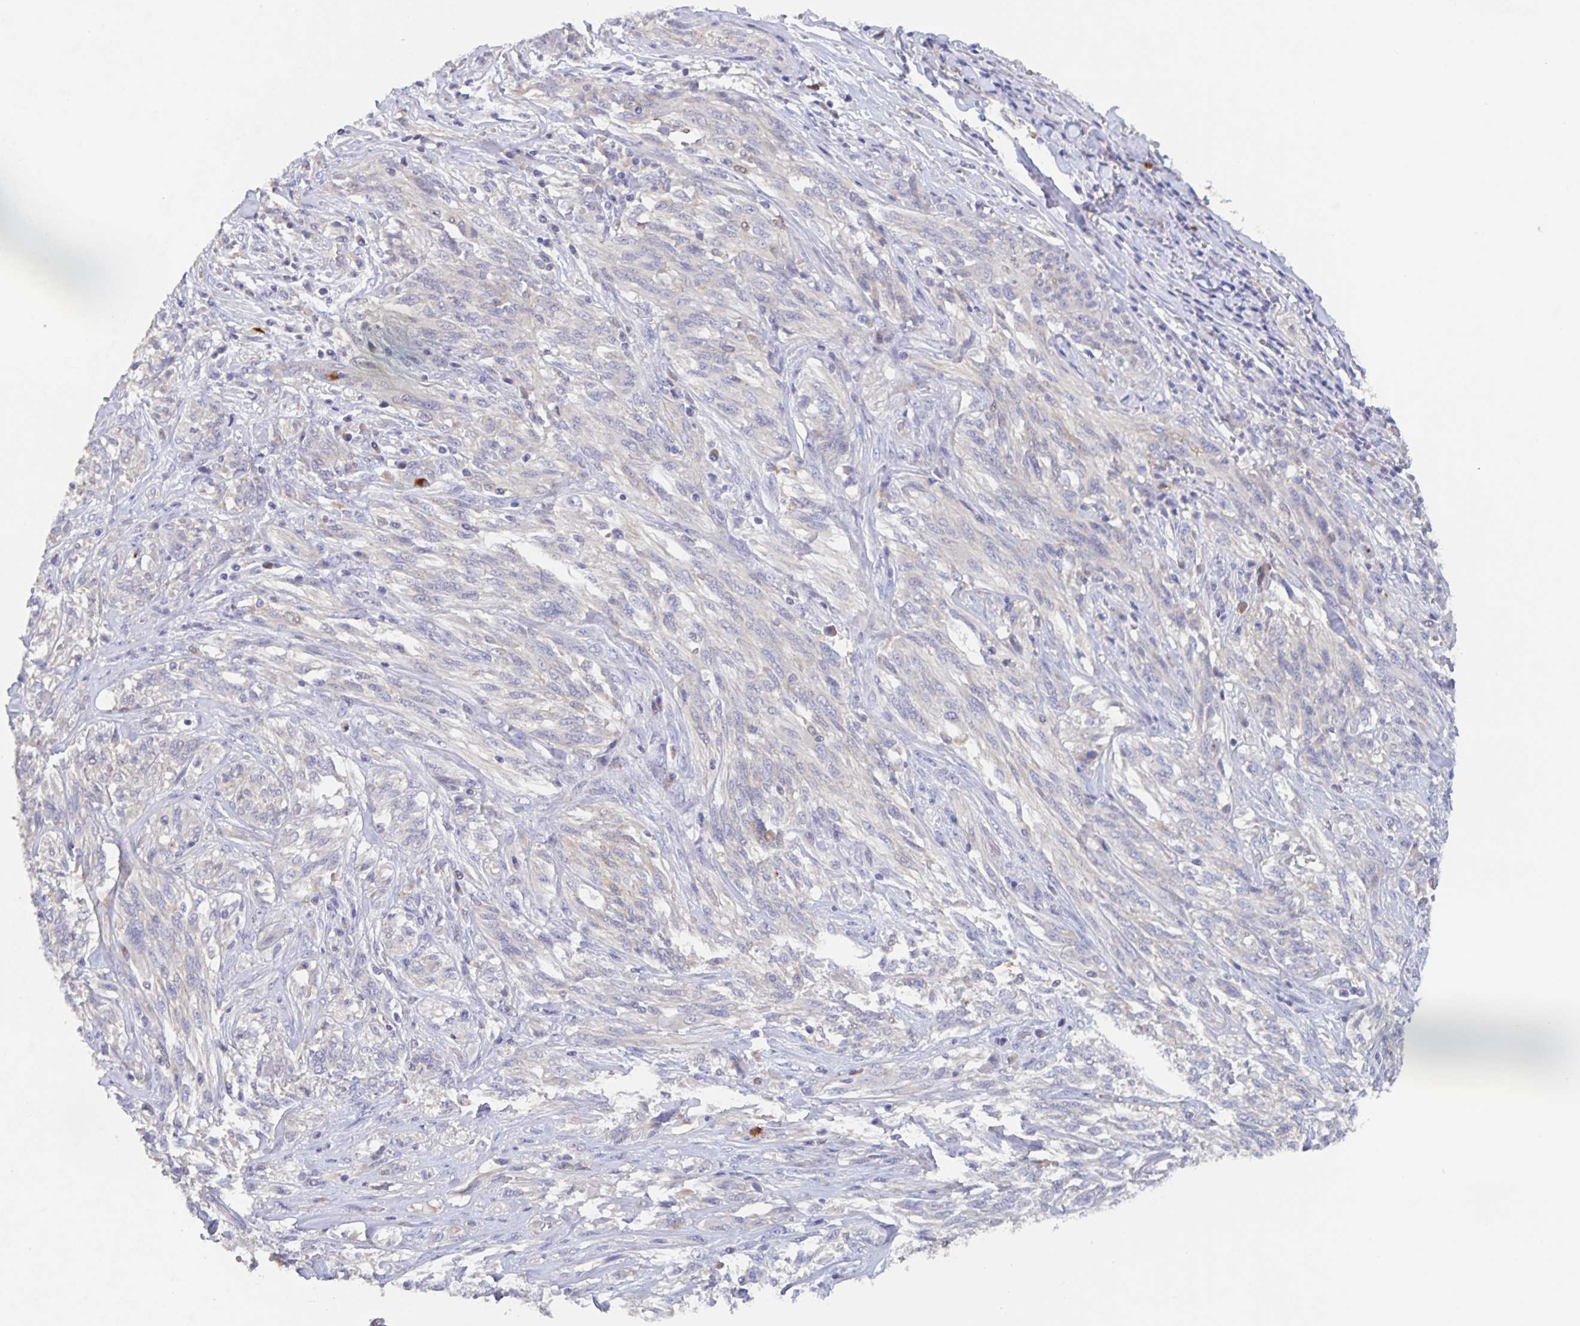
{"staining": {"intensity": "negative", "quantity": "none", "location": "none"}, "tissue": "melanoma", "cell_type": "Tumor cells", "image_type": "cancer", "snomed": [{"axis": "morphology", "description": "Malignant melanoma, NOS"}, {"axis": "topography", "description": "Skin"}], "caption": "IHC image of neoplastic tissue: human malignant melanoma stained with DAB reveals no significant protein staining in tumor cells.", "gene": "CDC42BPG", "patient": {"sex": "female", "age": 91}}